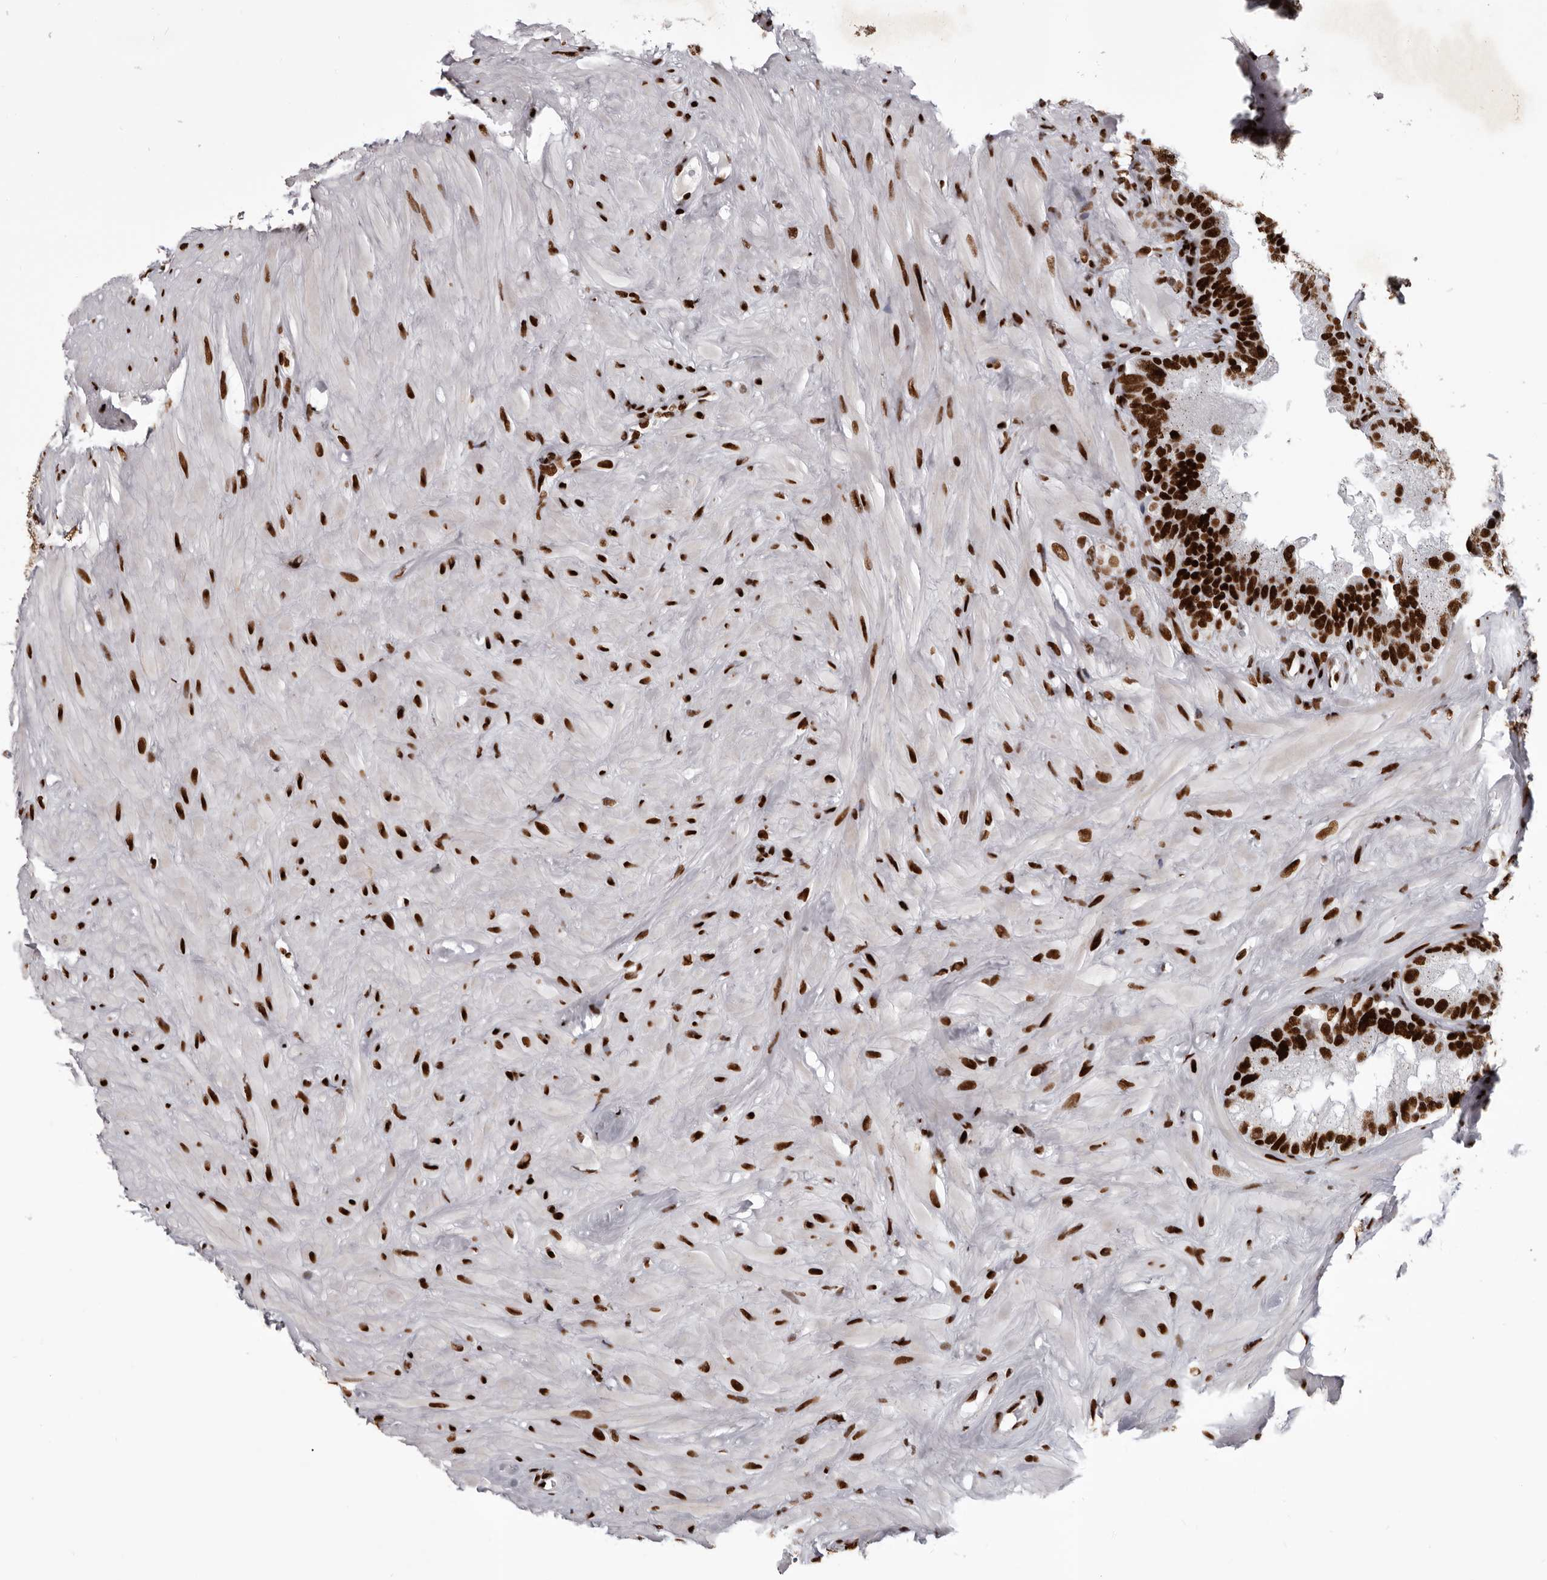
{"staining": {"intensity": "strong", "quantity": ">75%", "location": "nuclear"}, "tissue": "seminal vesicle", "cell_type": "Glandular cells", "image_type": "normal", "snomed": [{"axis": "morphology", "description": "Normal tissue, NOS"}, {"axis": "topography", "description": "Seminal veicle"}], "caption": "The micrograph displays staining of benign seminal vesicle, revealing strong nuclear protein expression (brown color) within glandular cells. (Stains: DAB (3,3'-diaminobenzidine) in brown, nuclei in blue, Microscopy: brightfield microscopy at high magnification).", "gene": "NUMA1", "patient": {"sex": "male", "age": 80}}